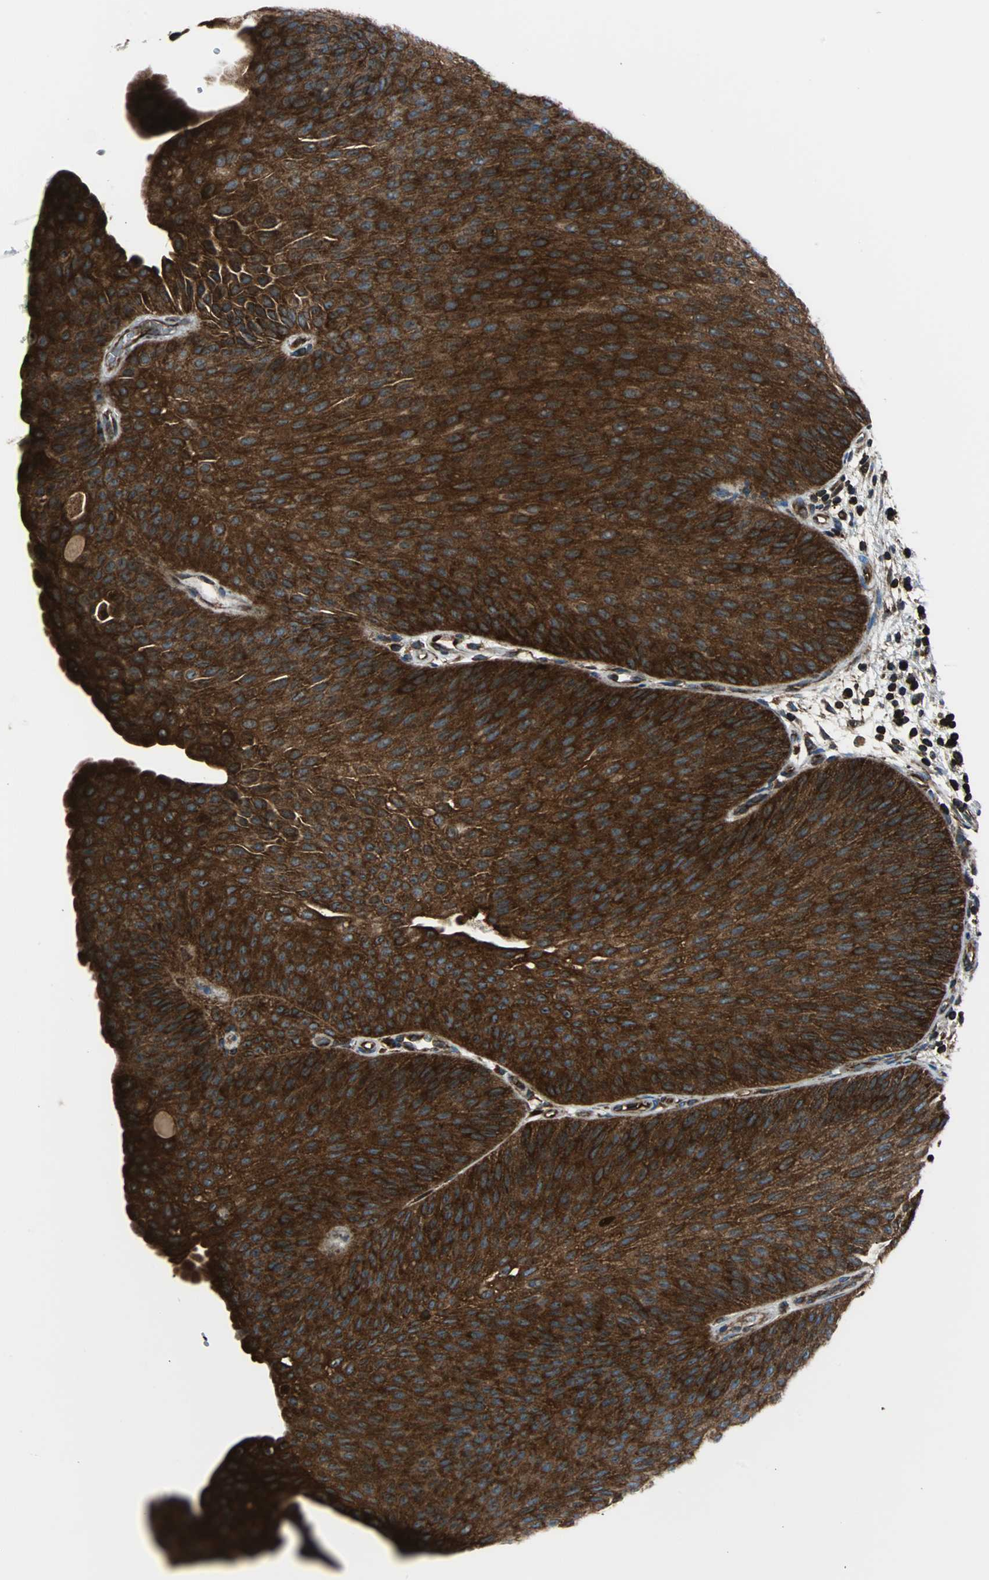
{"staining": {"intensity": "strong", "quantity": ">75%", "location": "cytoplasmic/membranous"}, "tissue": "urothelial cancer", "cell_type": "Tumor cells", "image_type": "cancer", "snomed": [{"axis": "morphology", "description": "Urothelial carcinoma, Low grade"}, {"axis": "topography", "description": "Urinary bladder"}], "caption": "IHC photomicrograph of neoplastic tissue: human urothelial cancer stained using immunohistochemistry (IHC) demonstrates high levels of strong protein expression localized specifically in the cytoplasmic/membranous of tumor cells, appearing as a cytoplasmic/membranous brown color.", "gene": "RELA", "patient": {"sex": "female", "age": 60}}